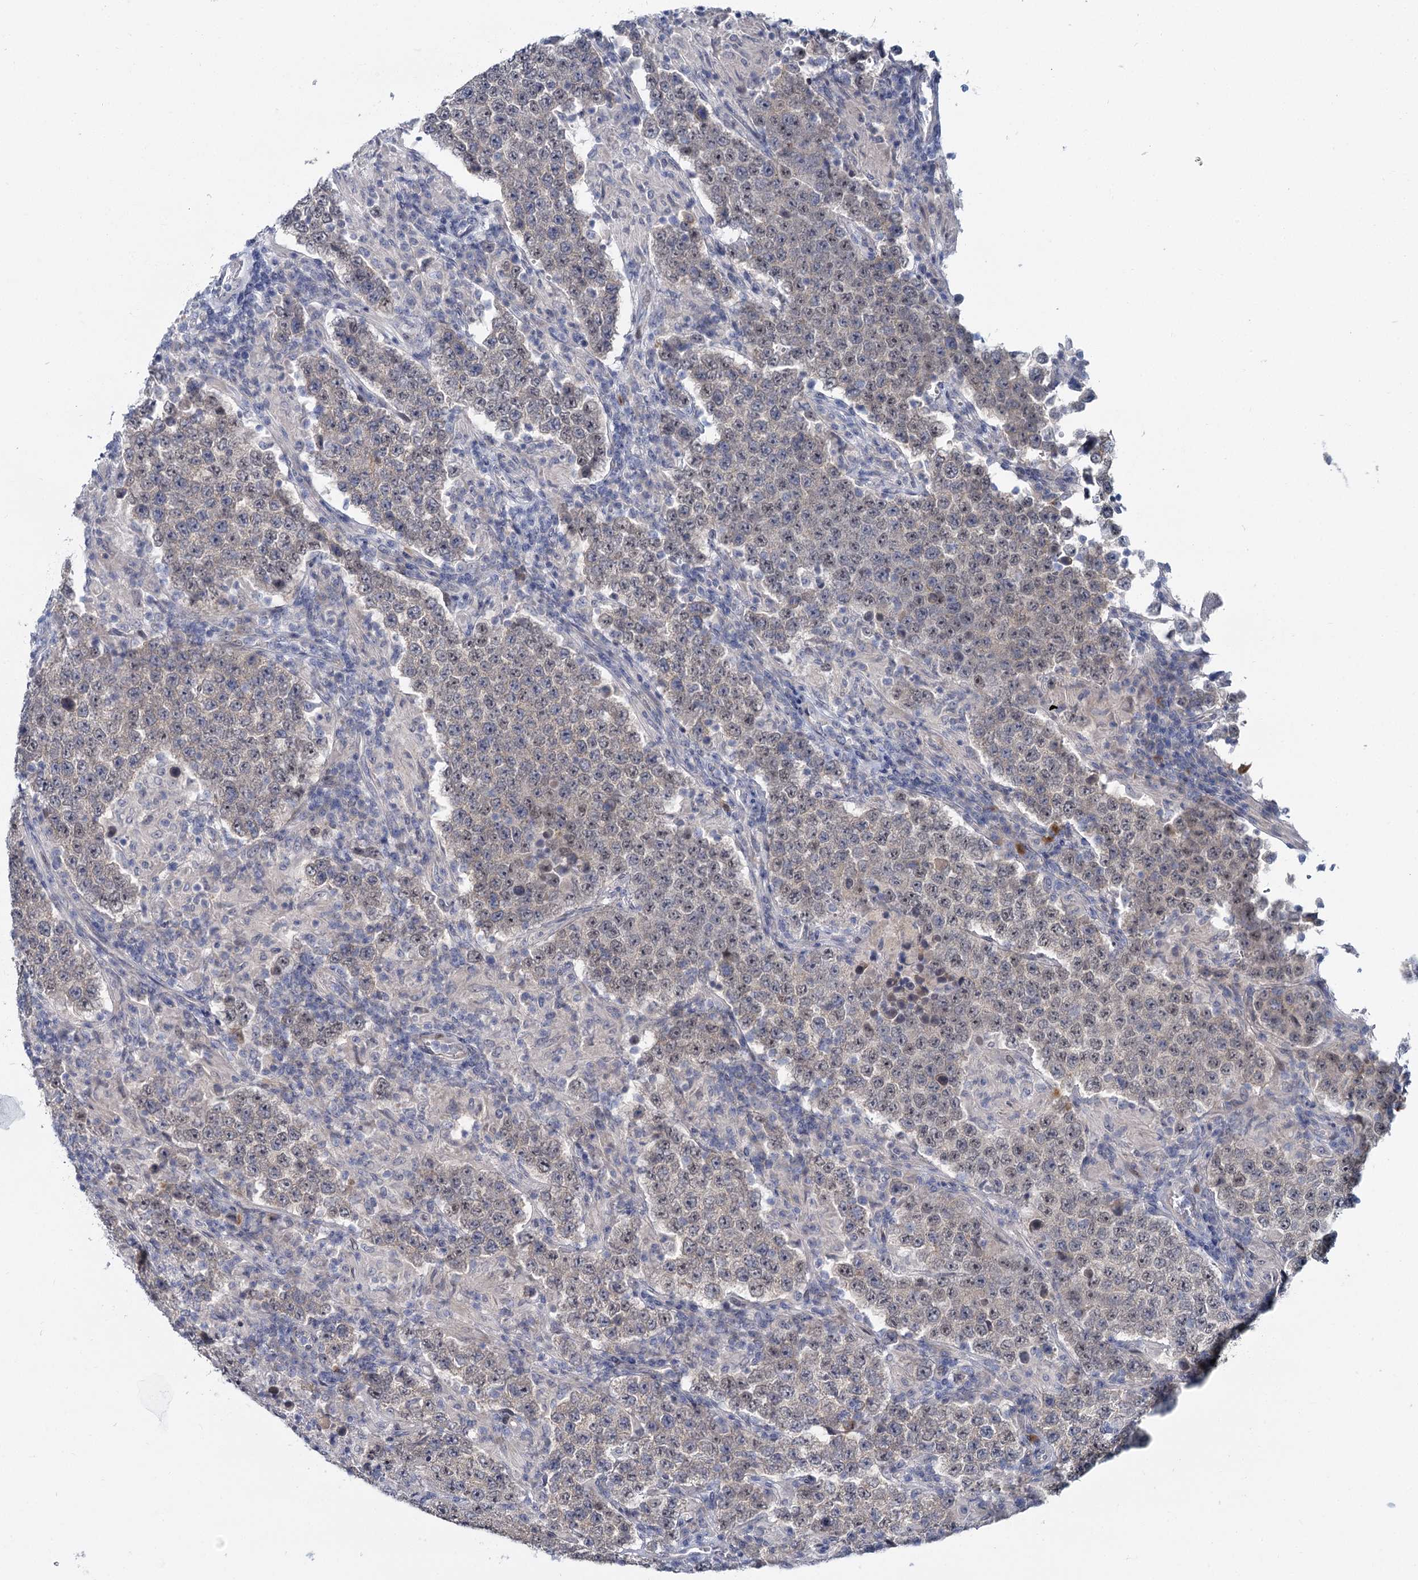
{"staining": {"intensity": "weak", "quantity": "25%-75%", "location": "nuclear"}, "tissue": "testis cancer", "cell_type": "Tumor cells", "image_type": "cancer", "snomed": [{"axis": "morphology", "description": "Normal tissue, NOS"}, {"axis": "morphology", "description": "Urothelial carcinoma, High grade"}, {"axis": "morphology", "description": "Seminoma, NOS"}, {"axis": "morphology", "description": "Carcinoma, Embryonal, NOS"}, {"axis": "topography", "description": "Urinary bladder"}, {"axis": "topography", "description": "Testis"}], "caption": "The micrograph exhibits a brown stain indicating the presence of a protein in the nuclear of tumor cells in testis cancer.", "gene": "ACRBP", "patient": {"sex": "male", "age": 41}}